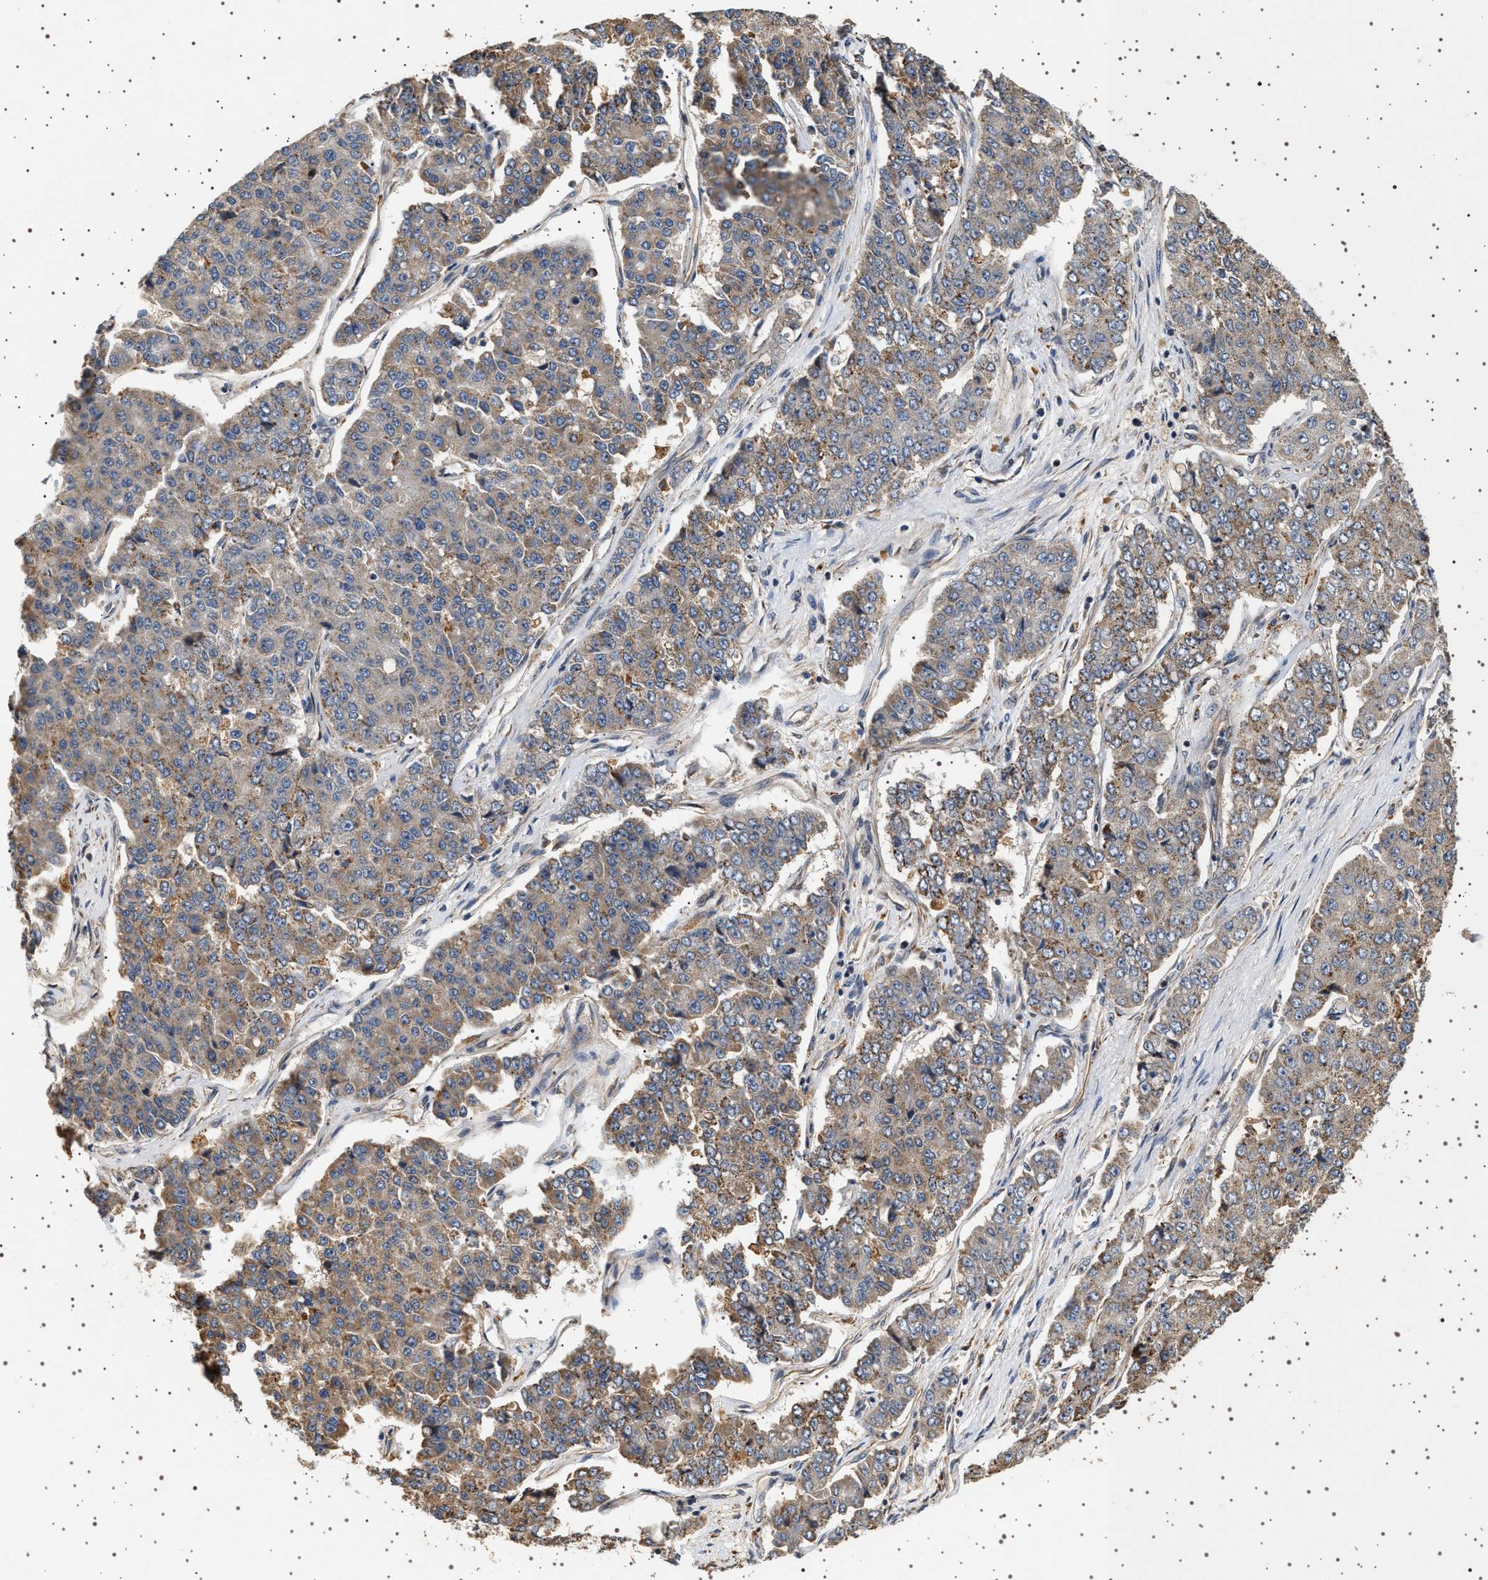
{"staining": {"intensity": "moderate", "quantity": "<25%", "location": "cytoplasmic/membranous"}, "tissue": "pancreatic cancer", "cell_type": "Tumor cells", "image_type": "cancer", "snomed": [{"axis": "morphology", "description": "Adenocarcinoma, NOS"}, {"axis": "topography", "description": "Pancreas"}], "caption": "Tumor cells reveal moderate cytoplasmic/membranous positivity in about <25% of cells in pancreatic cancer (adenocarcinoma).", "gene": "TRUB2", "patient": {"sex": "male", "age": 50}}